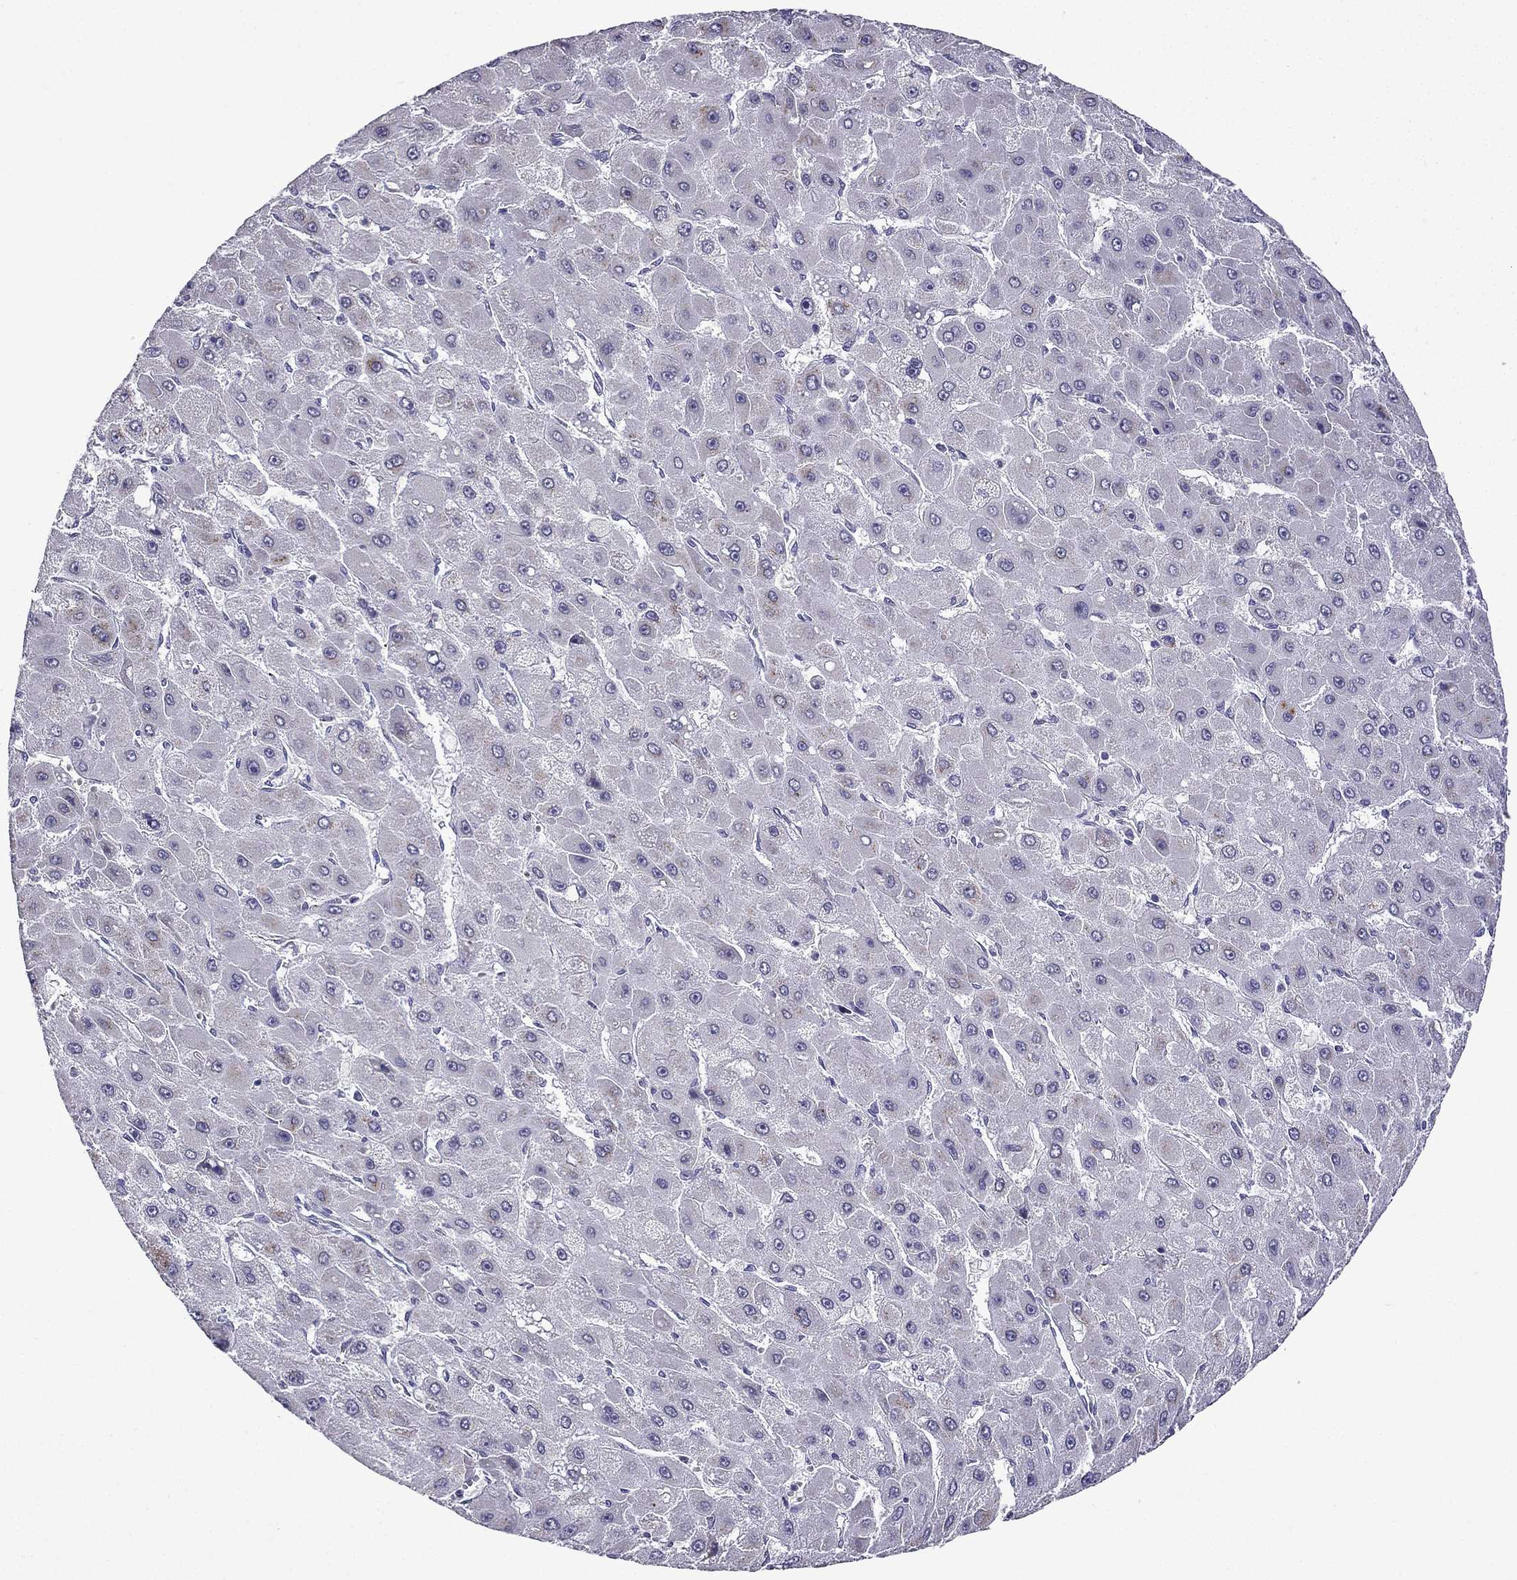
{"staining": {"intensity": "negative", "quantity": "none", "location": "none"}, "tissue": "liver cancer", "cell_type": "Tumor cells", "image_type": "cancer", "snomed": [{"axis": "morphology", "description": "Carcinoma, Hepatocellular, NOS"}, {"axis": "topography", "description": "Liver"}], "caption": "High magnification brightfield microscopy of liver hepatocellular carcinoma stained with DAB (brown) and counterstained with hematoxylin (blue): tumor cells show no significant expression. (DAB (3,3'-diaminobenzidine) immunohistochemistry, high magnification).", "gene": "TTN", "patient": {"sex": "female", "age": 25}}